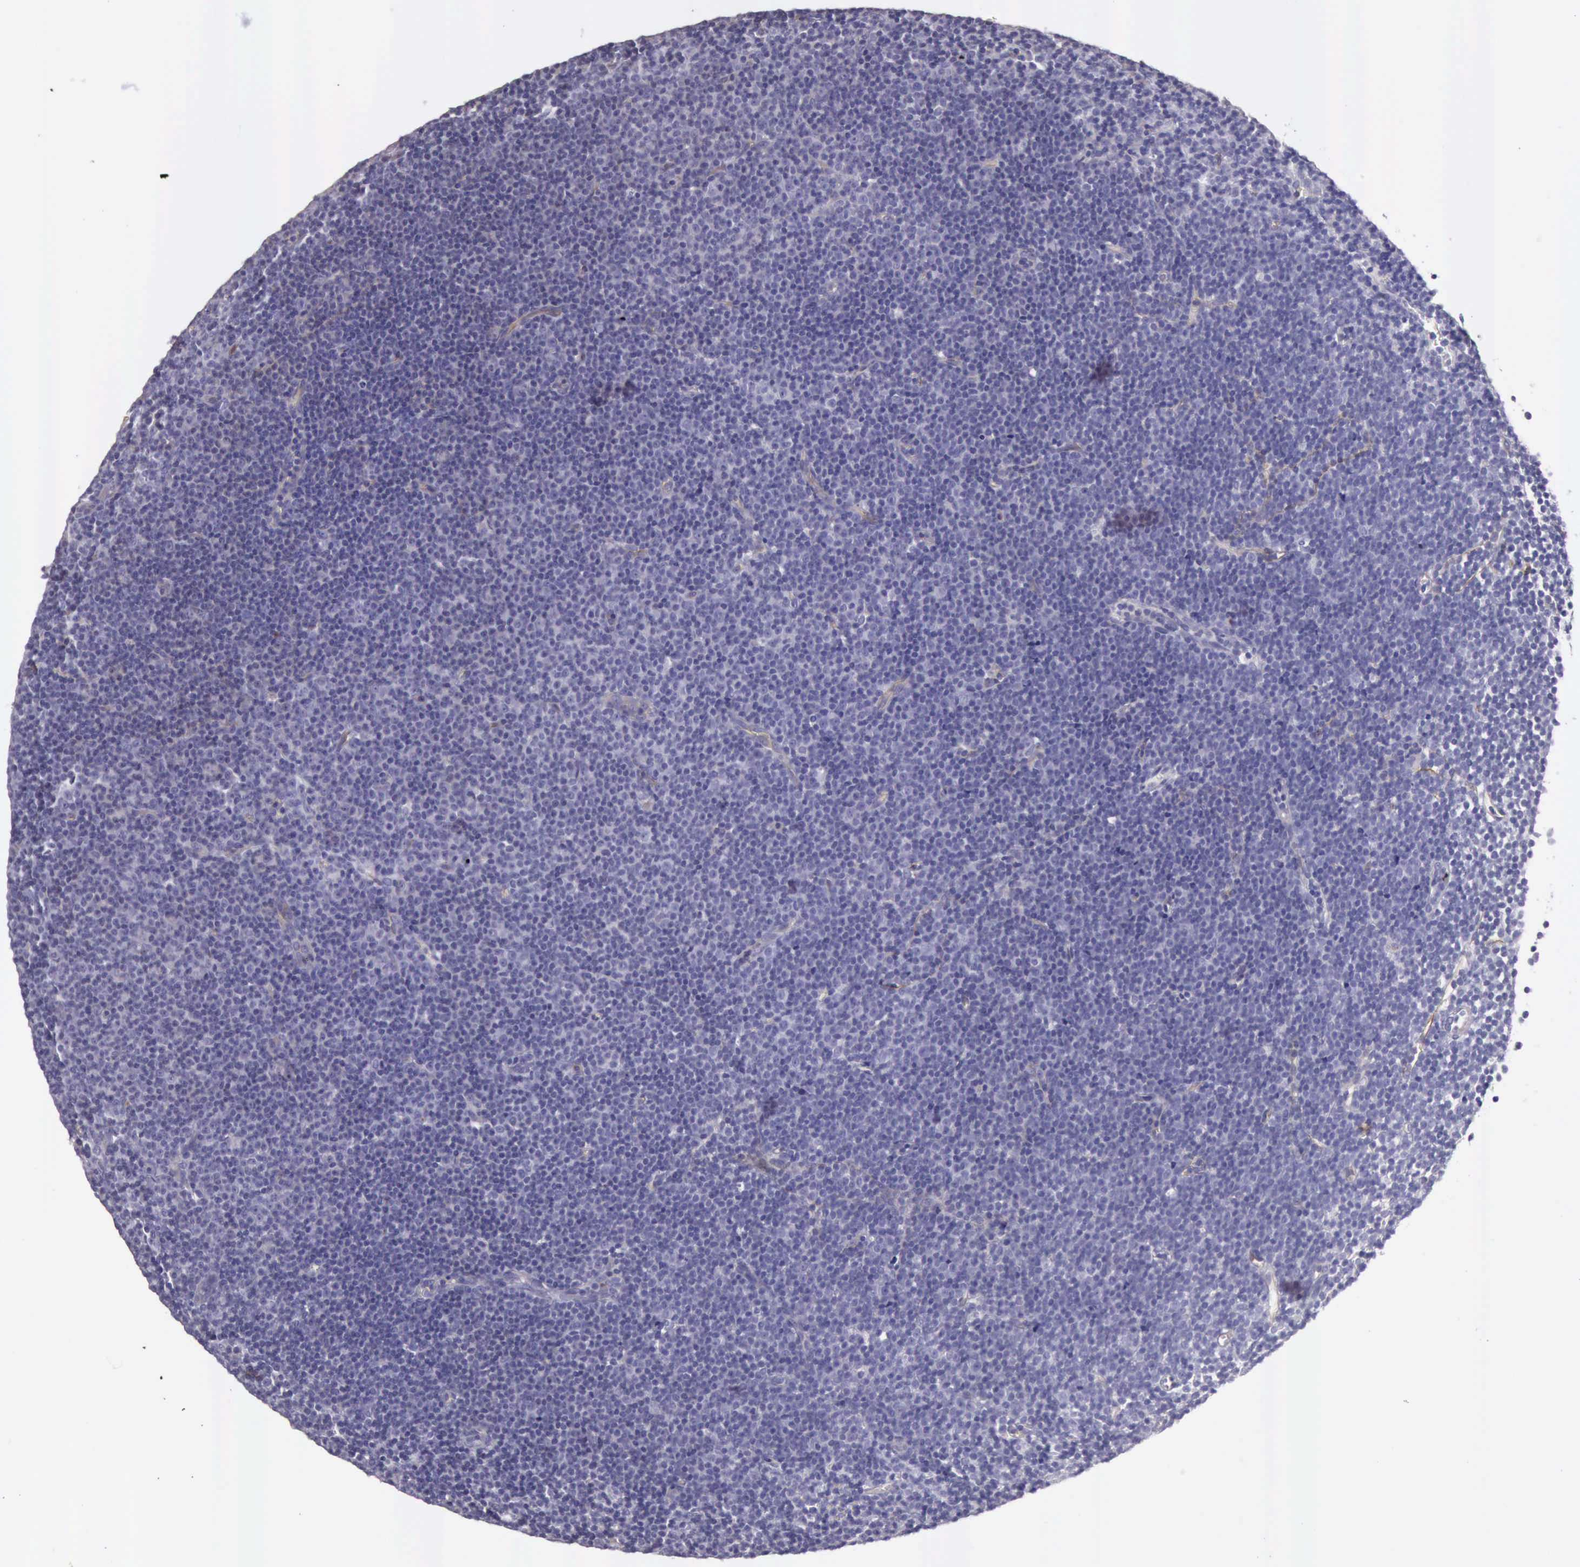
{"staining": {"intensity": "negative", "quantity": "none", "location": "none"}, "tissue": "lymphoma", "cell_type": "Tumor cells", "image_type": "cancer", "snomed": [{"axis": "morphology", "description": "Malignant lymphoma, non-Hodgkin's type, Low grade"}, {"axis": "topography", "description": "Lymph node"}], "caption": "This photomicrograph is of lymphoma stained with IHC to label a protein in brown with the nuclei are counter-stained blue. There is no expression in tumor cells.", "gene": "TCEANC", "patient": {"sex": "male", "age": 57}}